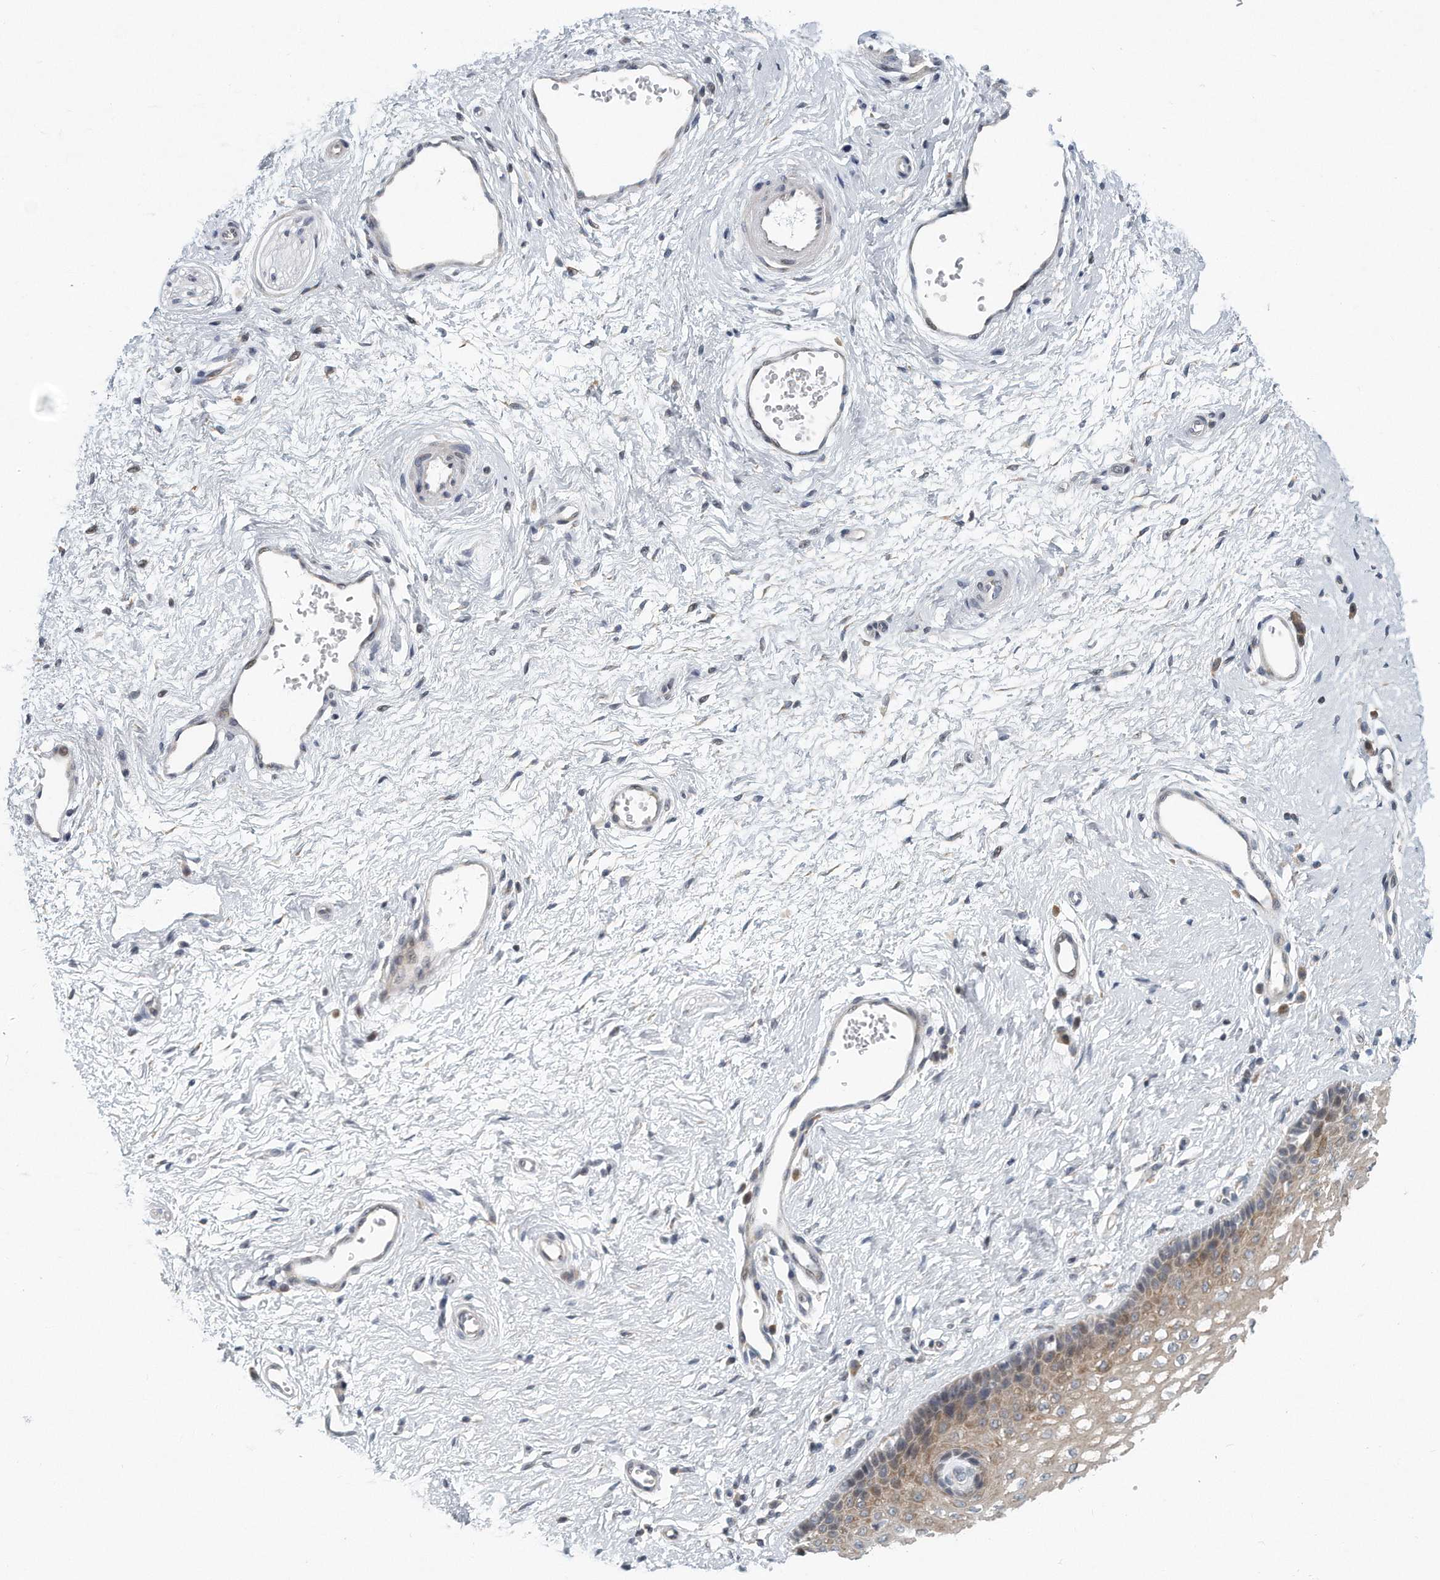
{"staining": {"intensity": "weak", "quantity": ">75%", "location": "cytoplasmic/membranous"}, "tissue": "vagina", "cell_type": "Squamous epithelial cells", "image_type": "normal", "snomed": [{"axis": "morphology", "description": "Normal tissue, NOS"}, {"axis": "topography", "description": "Vagina"}], "caption": "Protein analysis of benign vagina reveals weak cytoplasmic/membranous staining in approximately >75% of squamous epithelial cells.", "gene": "VLDLR", "patient": {"sex": "female", "age": 46}}